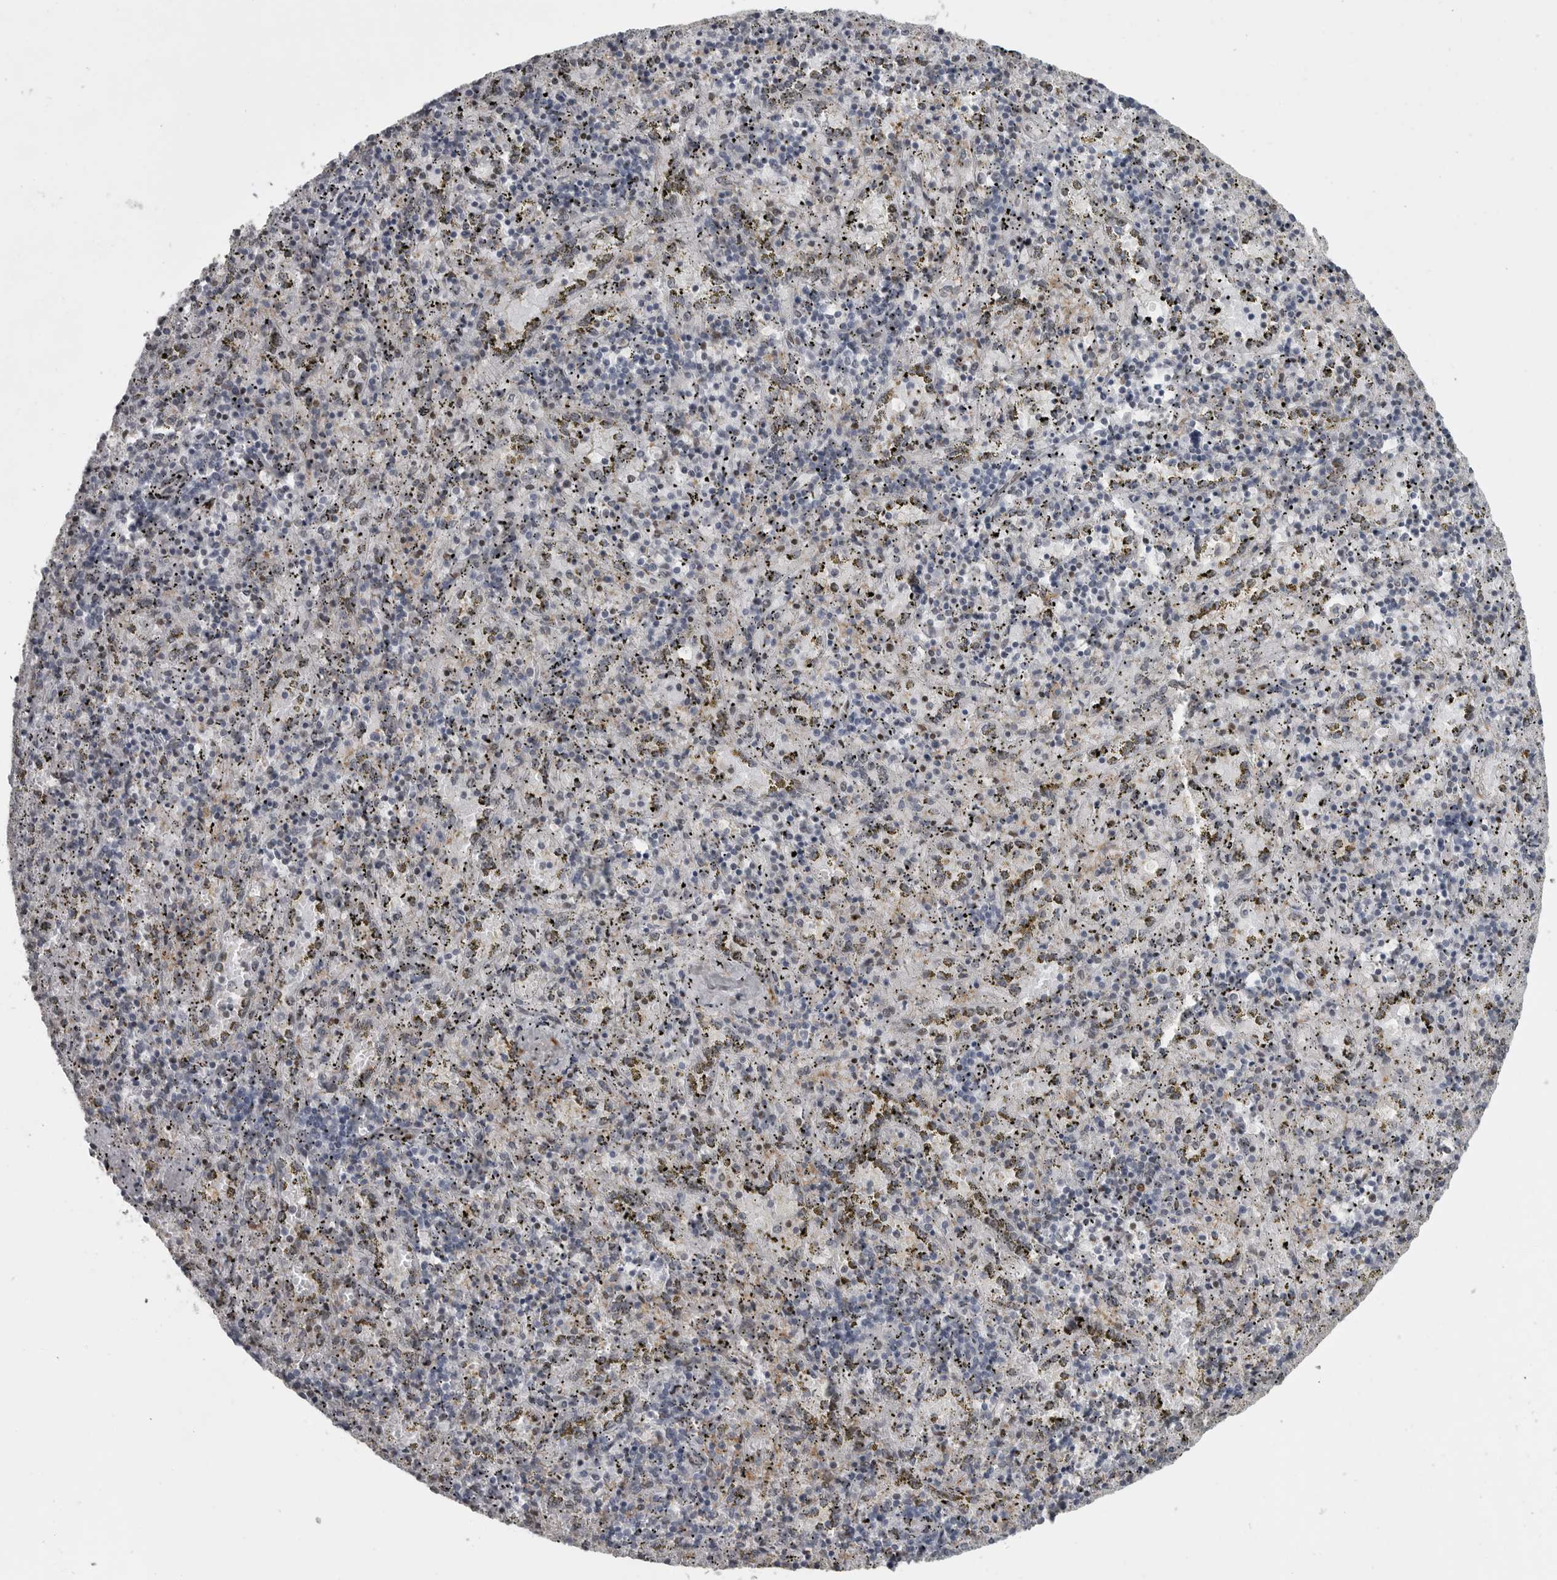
{"staining": {"intensity": "weak", "quantity": "<25%", "location": "cytoplasmic/membranous"}, "tissue": "spleen", "cell_type": "Cells in red pulp", "image_type": "normal", "snomed": [{"axis": "morphology", "description": "Normal tissue, NOS"}, {"axis": "topography", "description": "Spleen"}], "caption": "Immunohistochemistry histopathology image of benign spleen: spleen stained with DAB displays no significant protein staining in cells in red pulp. (Immunohistochemistry (ihc), brightfield microscopy, high magnification).", "gene": "HMGN3", "patient": {"sex": "male", "age": 11}}